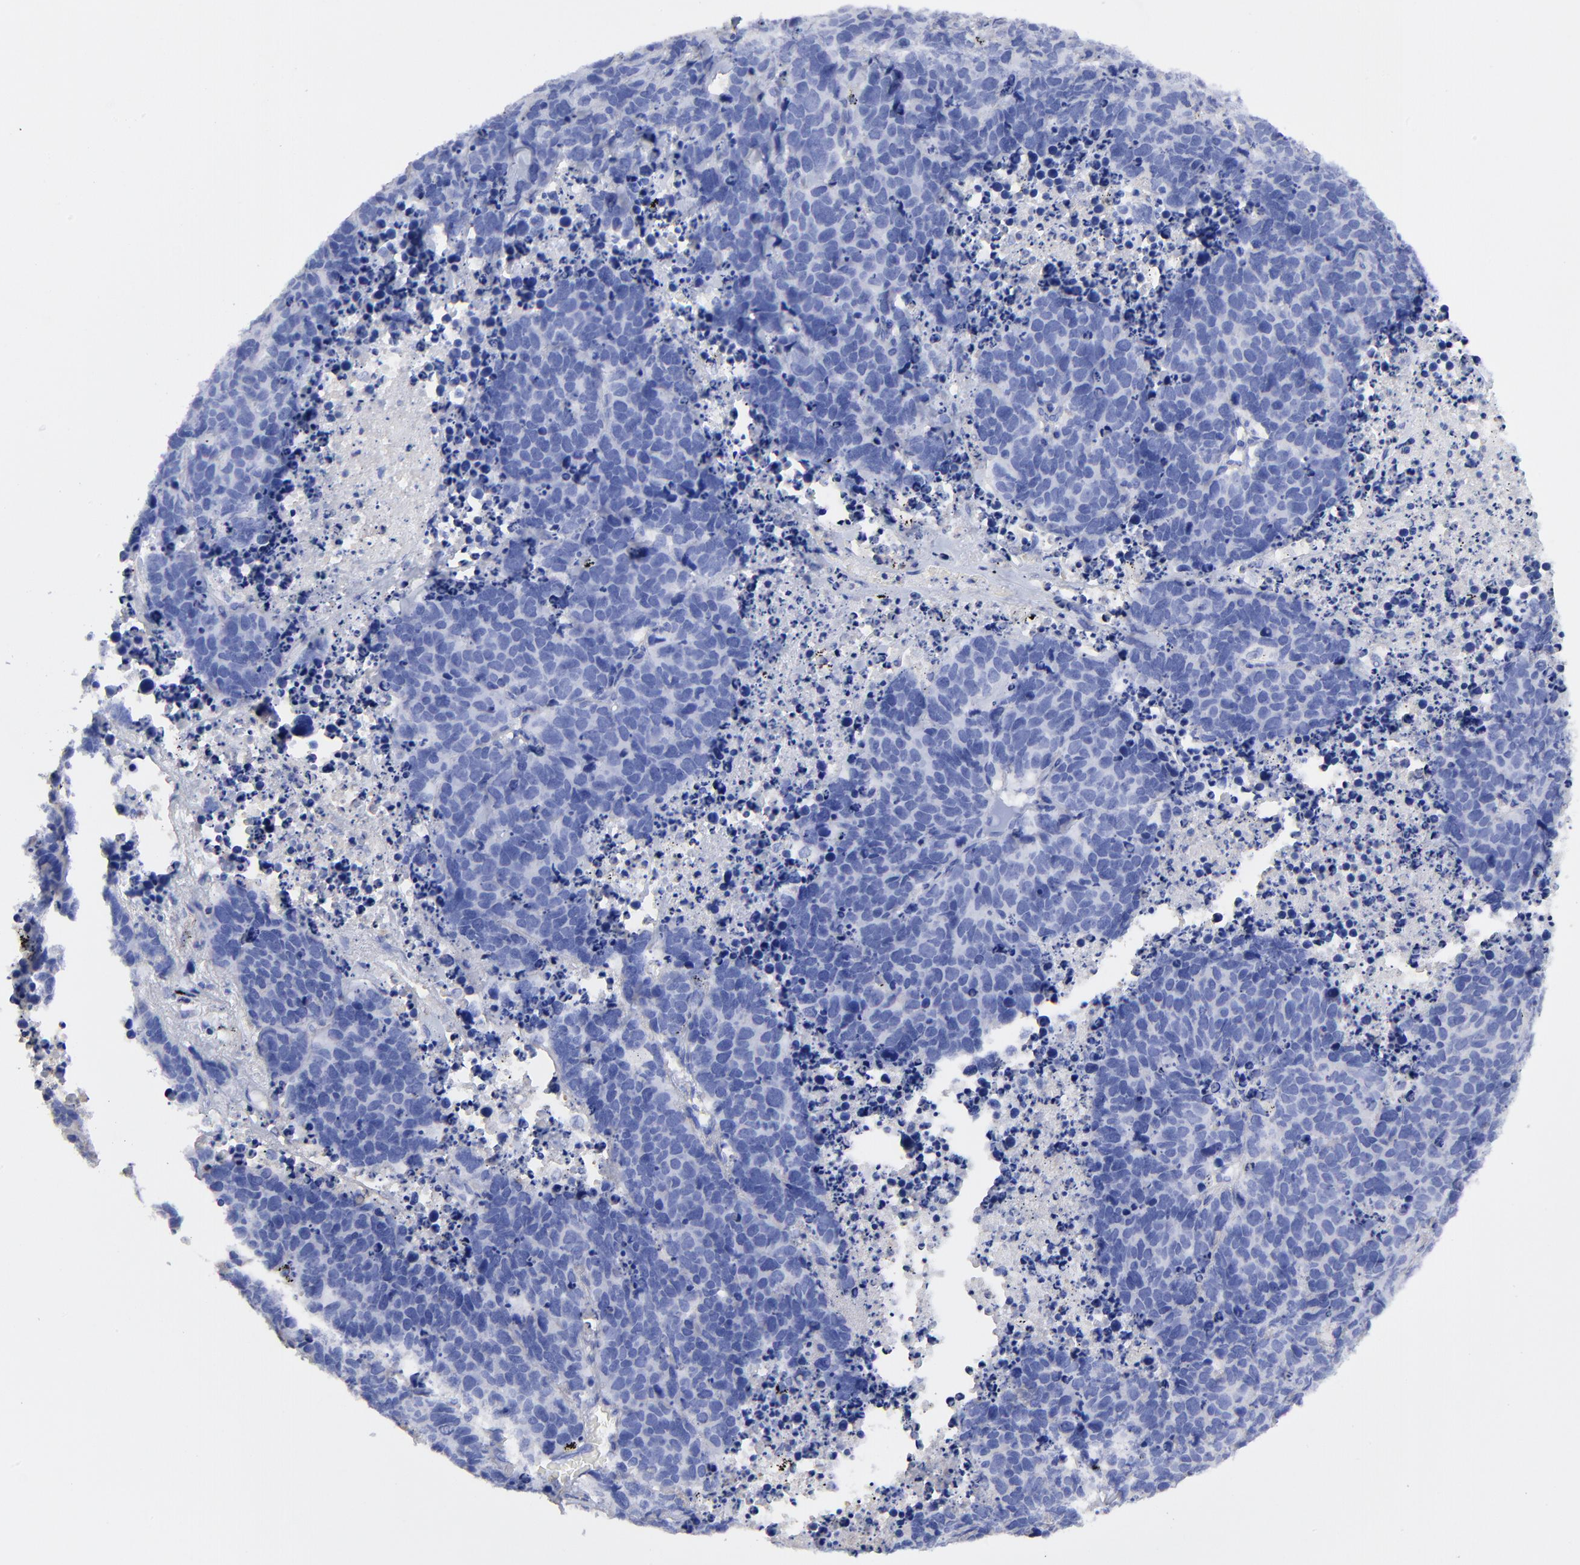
{"staining": {"intensity": "weak", "quantity": "25%-75%", "location": "cytoplasmic/membranous"}, "tissue": "lung cancer", "cell_type": "Tumor cells", "image_type": "cancer", "snomed": [{"axis": "morphology", "description": "Carcinoid, malignant, NOS"}, {"axis": "topography", "description": "Lung"}], "caption": "Tumor cells demonstrate low levels of weak cytoplasmic/membranous positivity in about 25%-75% of cells in human lung cancer (malignant carcinoid). Using DAB (brown) and hematoxylin (blue) stains, captured at high magnification using brightfield microscopy.", "gene": "PDE4B", "patient": {"sex": "male", "age": 60}}